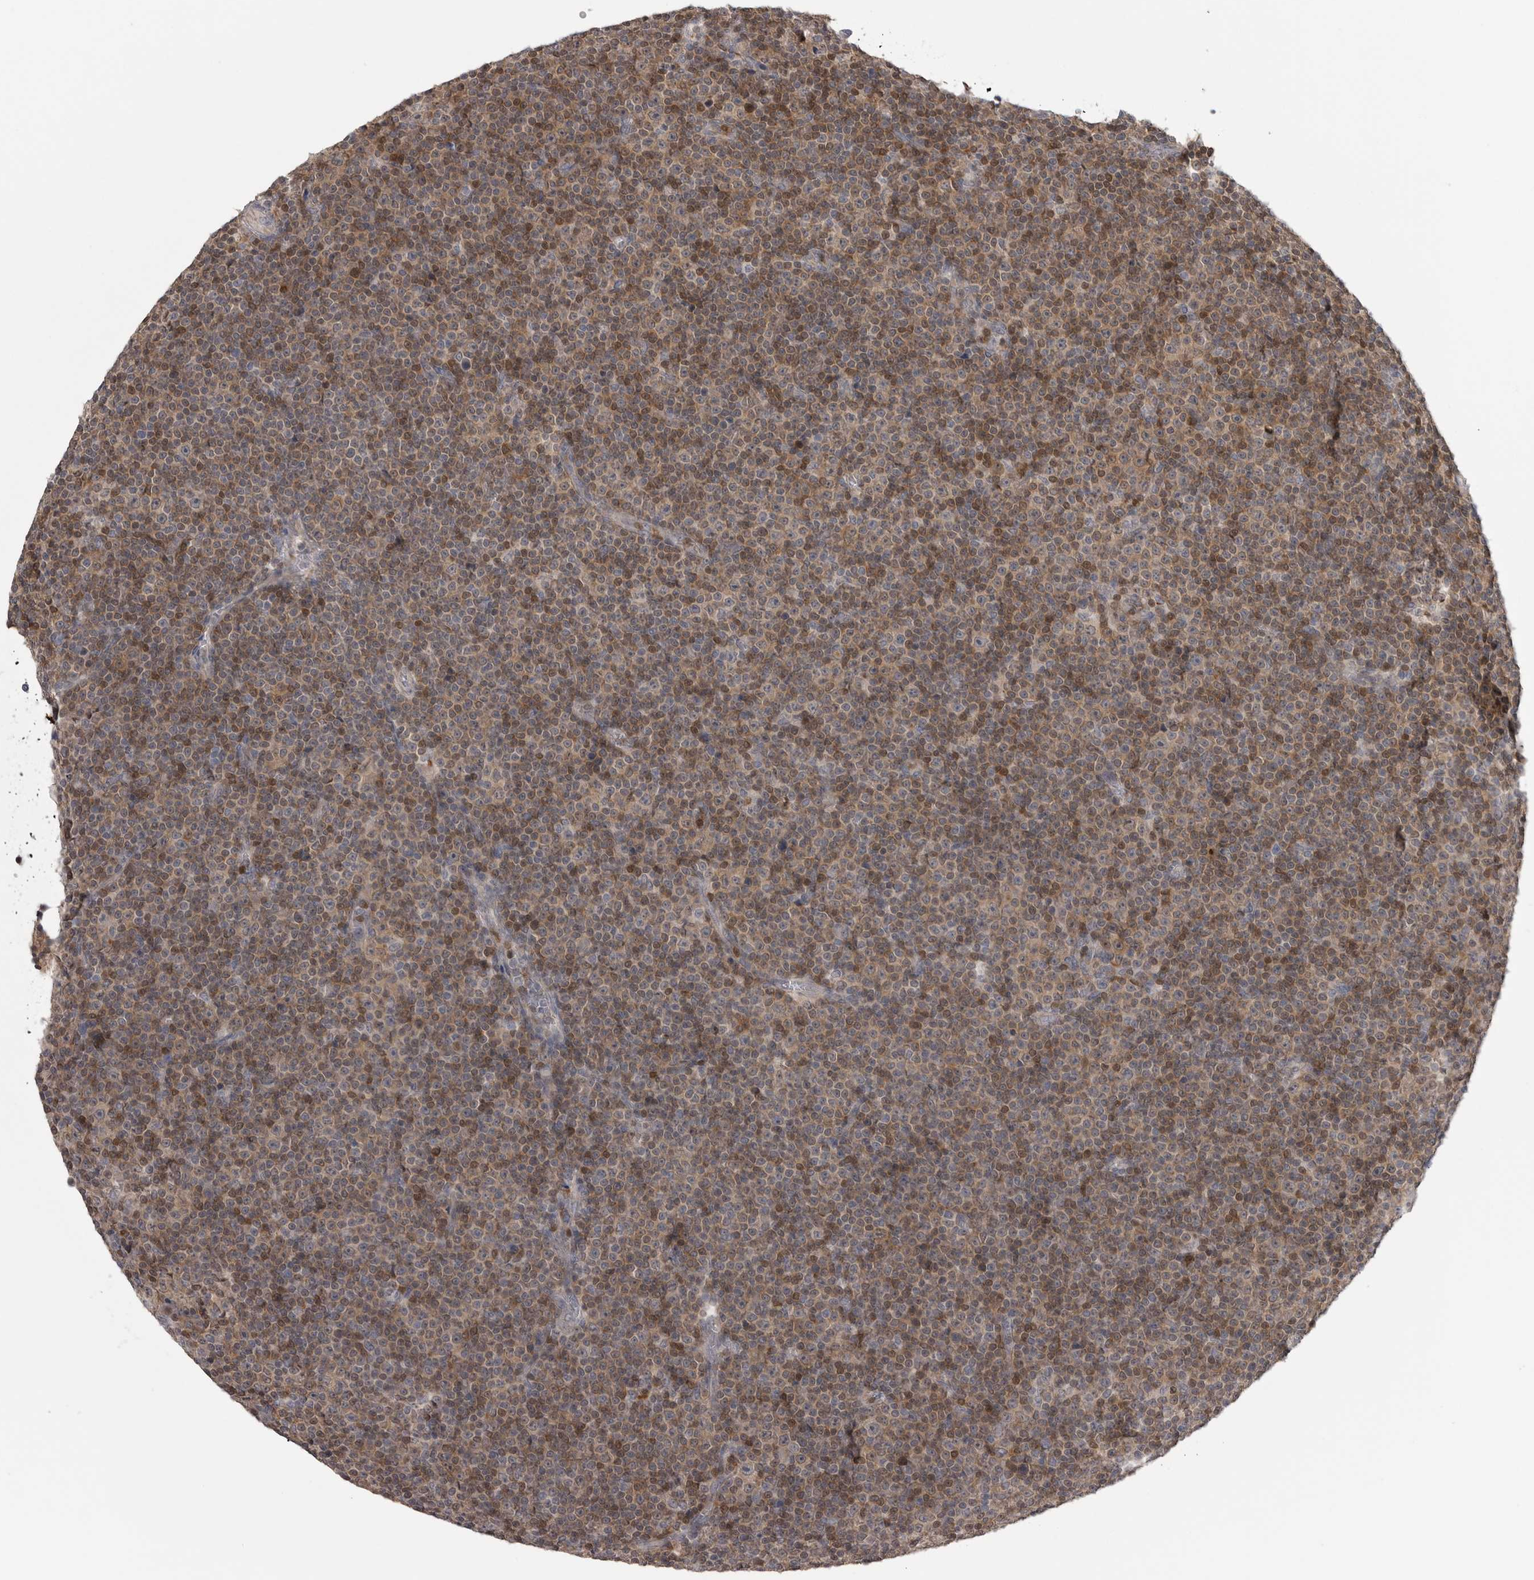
{"staining": {"intensity": "weak", "quantity": "25%-75%", "location": "nuclear"}, "tissue": "lymphoma", "cell_type": "Tumor cells", "image_type": "cancer", "snomed": [{"axis": "morphology", "description": "Malignant lymphoma, non-Hodgkin's type, Low grade"}, {"axis": "topography", "description": "Lymph node"}], "caption": "Approximately 25%-75% of tumor cells in malignant lymphoma, non-Hodgkin's type (low-grade) display weak nuclear protein positivity as visualized by brown immunohistochemical staining.", "gene": "MAPK13", "patient": {"sex": "female", "age": 67}}